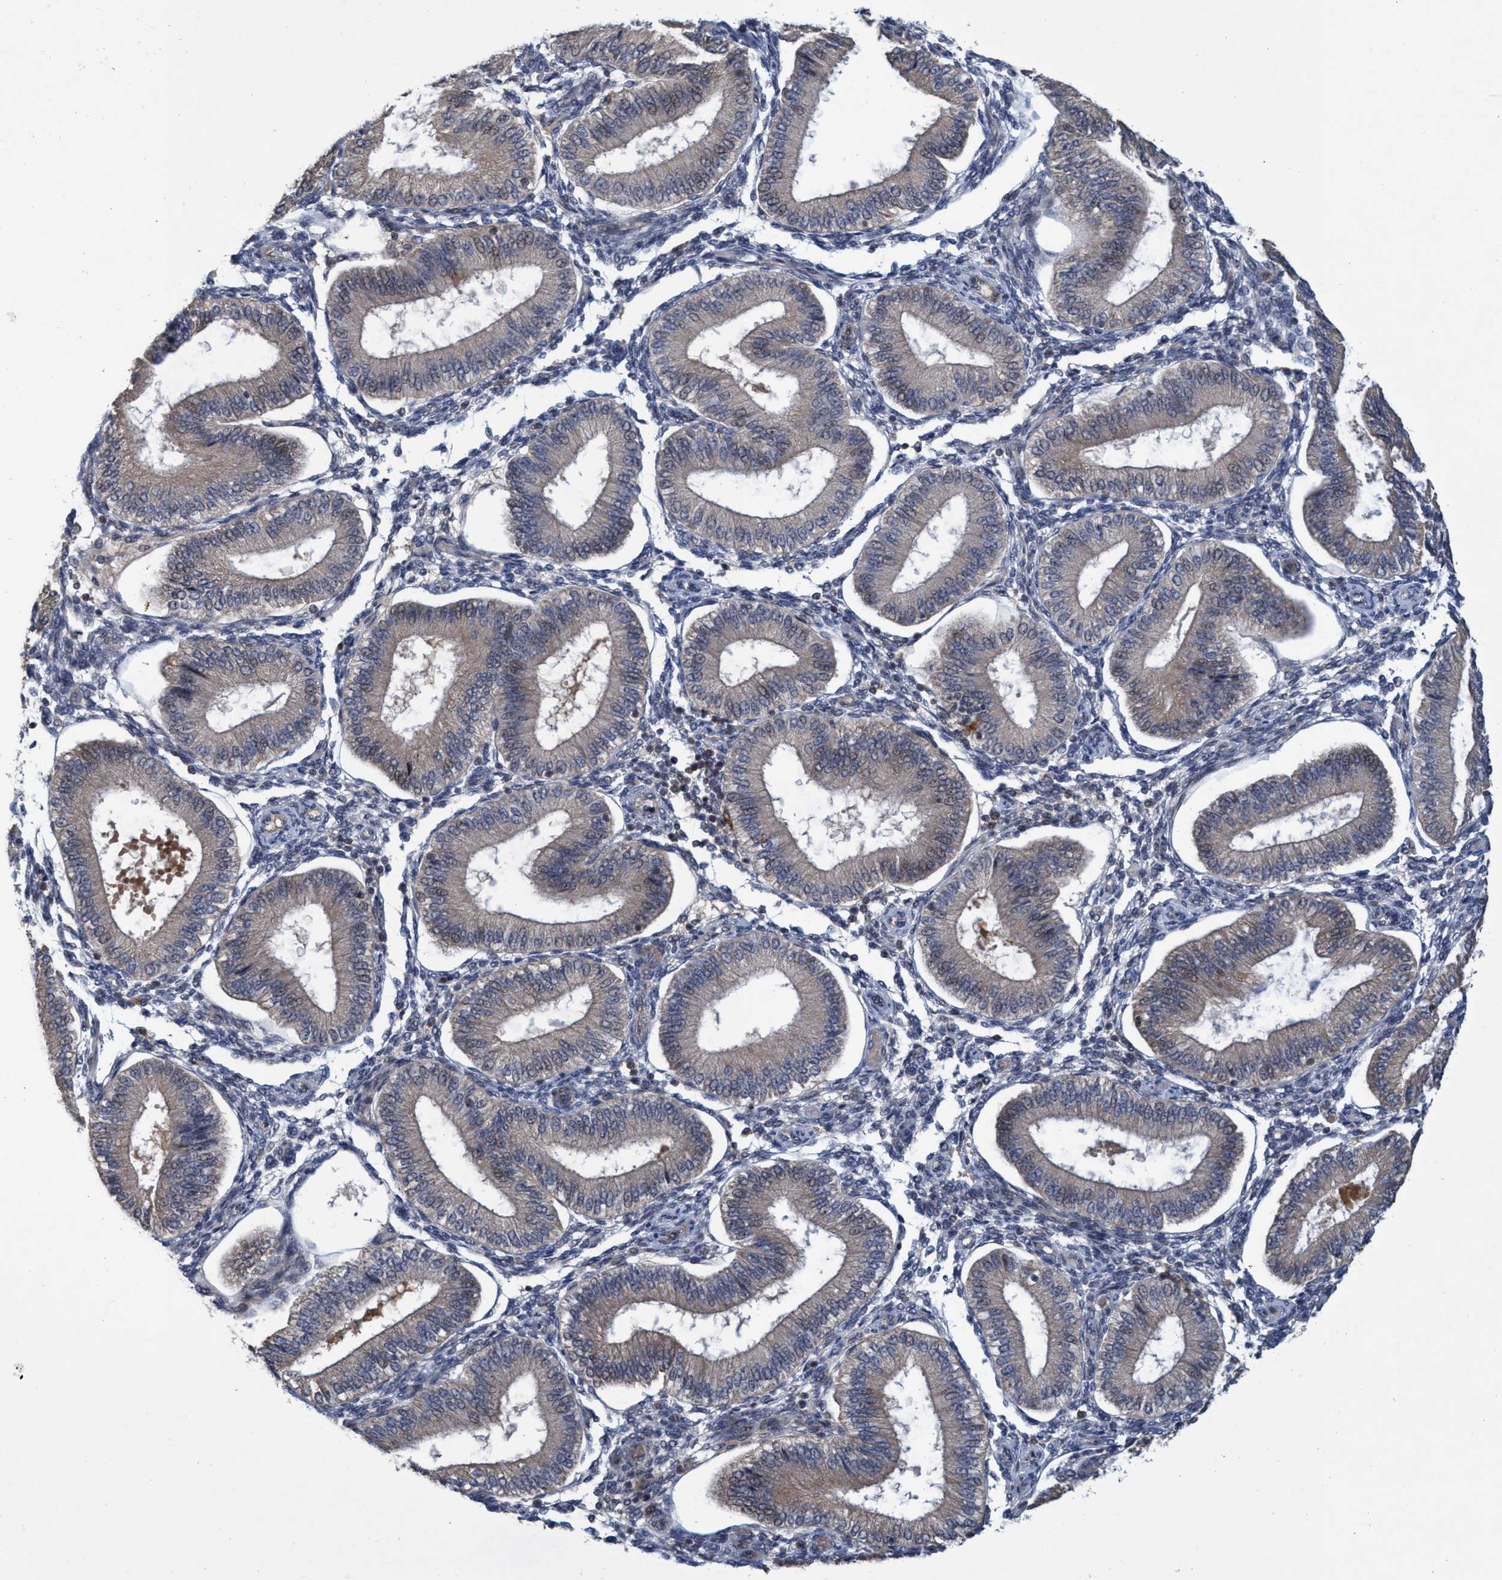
{"staining": {"intensity": "weak", "quantity": "<25%", "location": "cytoplasmic/membranous"}, "tissue": "endometrium", "cell_type": "Cells in endometrial stroma", "image_type": "normal", "snomed": [{"axis": "morphology", "description": "Normal tissue, NOS"}, {"axis": "topography", "description": "Endometrium"}], "caption": "IHC of benign human endometrium shows no expression in cells in endometrial stroma. (DAB (3,3'-diaminobenzidine) IHC visualized using brightfield microscopy, high magnification).", "gene": "ZNF677", "patient": {"sex": "female", "age": 39}}